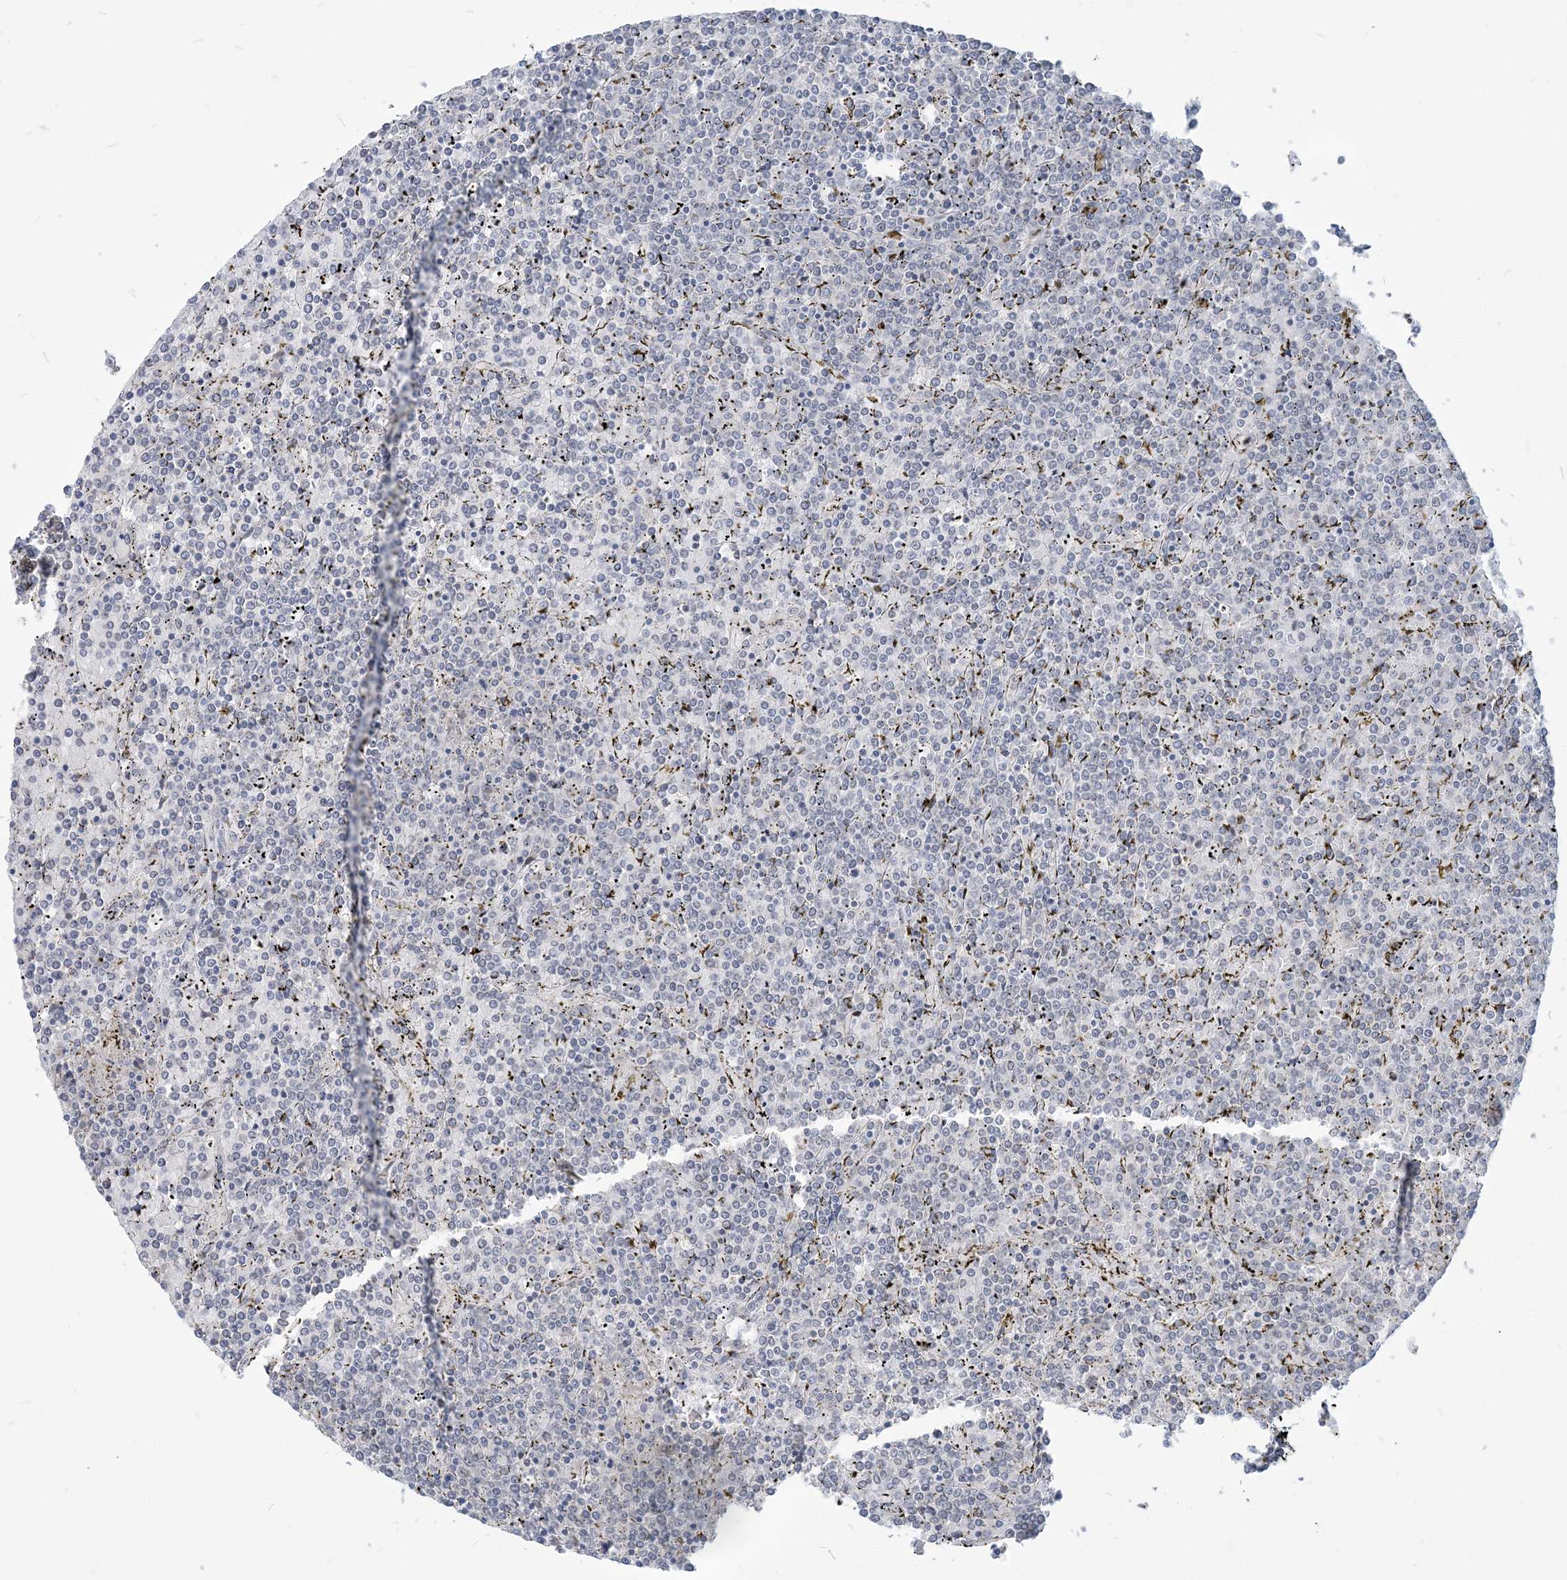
{"staining": {"intensity": "negative", "quantity": "none", "location": "none"}, "tissue": "lymphoma", "cell_type": "Tumor cells", "image_type": "cancer", "snomed": [{"axis": "morphology", "description": "Malignant lymphoma, non-Hodgkin's type, Low grade"}, {"axis": "topography", "description": "Spleen"}], "caption": "Lymphoma stained for a protein using IHC shows no positivity tumor cells.", "gene": "SDAD1", "patient": {"sex": "female", "age": 19}}